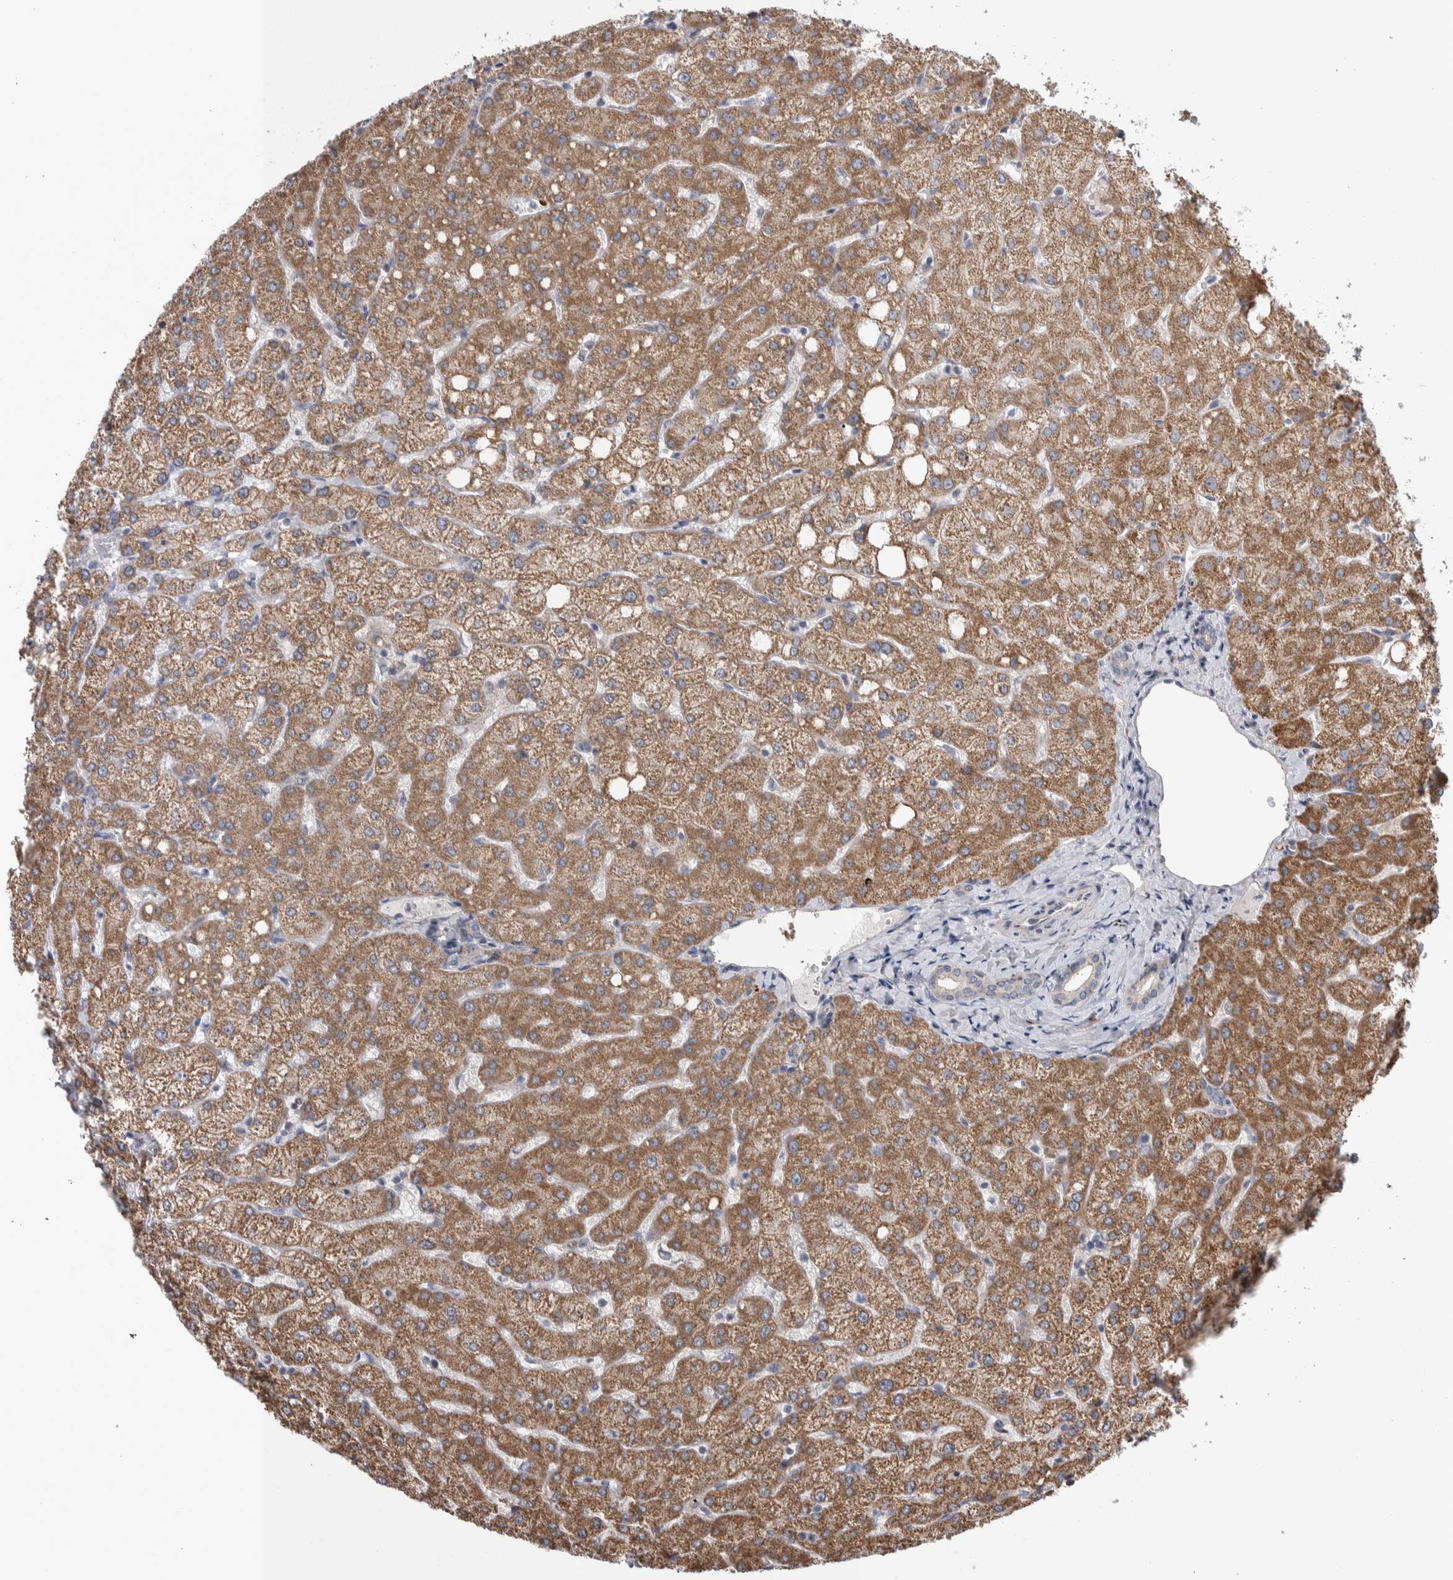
{"staining": {"intensity": "weak", "quantity": "25%-75%", "location": "cytoplasmic/membranous"}, "tissue": "liver", "cell_type": "Cholangiocytes", "image_type": "normal", "snomed": [{"axis": "morphology", "description": "Normal tissue, NOS"}, {"axis": "topography", "description": "Liver"}], "caption": "An image showing weak cytoplasmic/membranous positivity in approximately 25%-75% of cholangiocytes in normal liver, as visualized by brown immunohistochemical staining.", "gene": "IBTK", "patient": {"sex": "female", "age": 54}}